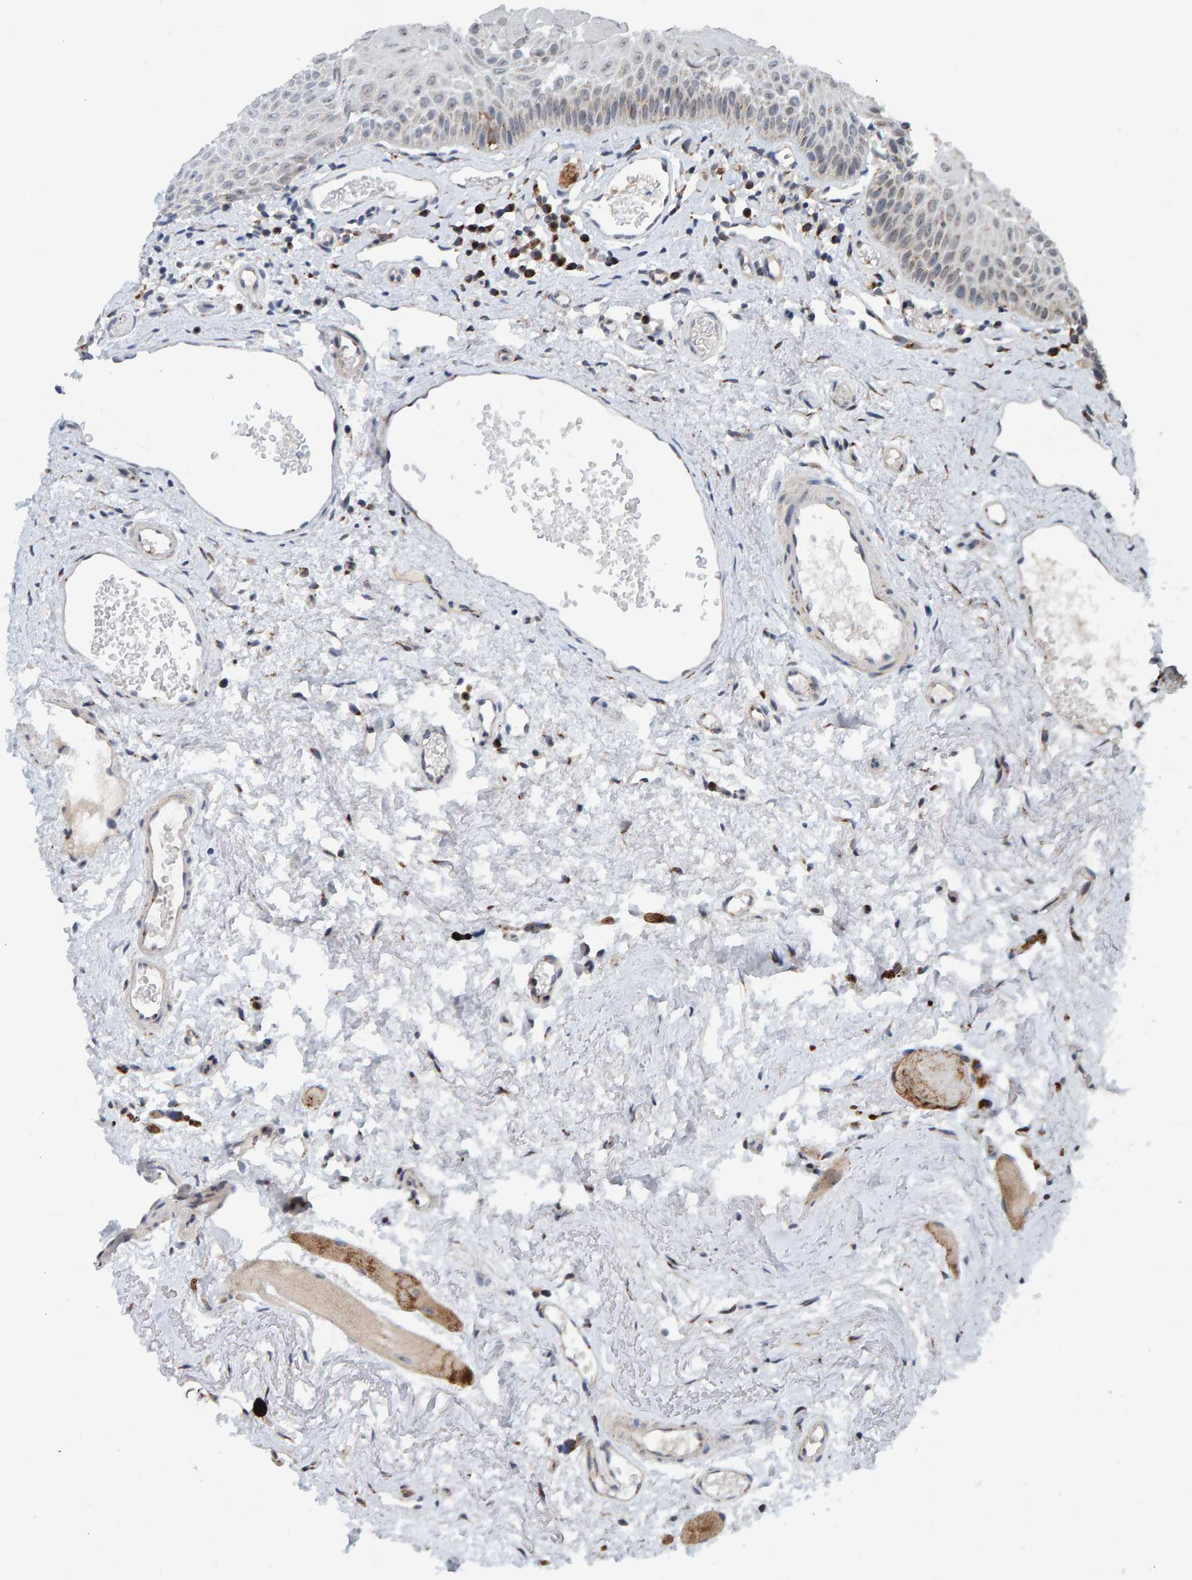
{"staining": {"intensity": "weak", "quantity": "<25%", "location": "cytoplasmic/membranous"}, "tissue": "oral mucosa", "cell_type": "Squamous epithelial cells", "image_type": "normal", "snomed": [{"axis": "morphology", "description": "Normal tissue, NOS"}, {"axis": "topography", "description": "Skeletal muscle"}, {"axis": "topography", "description": "Oral tissue"}, {"axis": "topography", "description": "Peripheral nerve tissue"}], "caption": "Oral mucosa stained for a protein using immunohistochemistry (IHC) shows no expression squamous epithelial cells.", "gene": "CCDC25", "patient": {"sex": "female", "age": 84}}